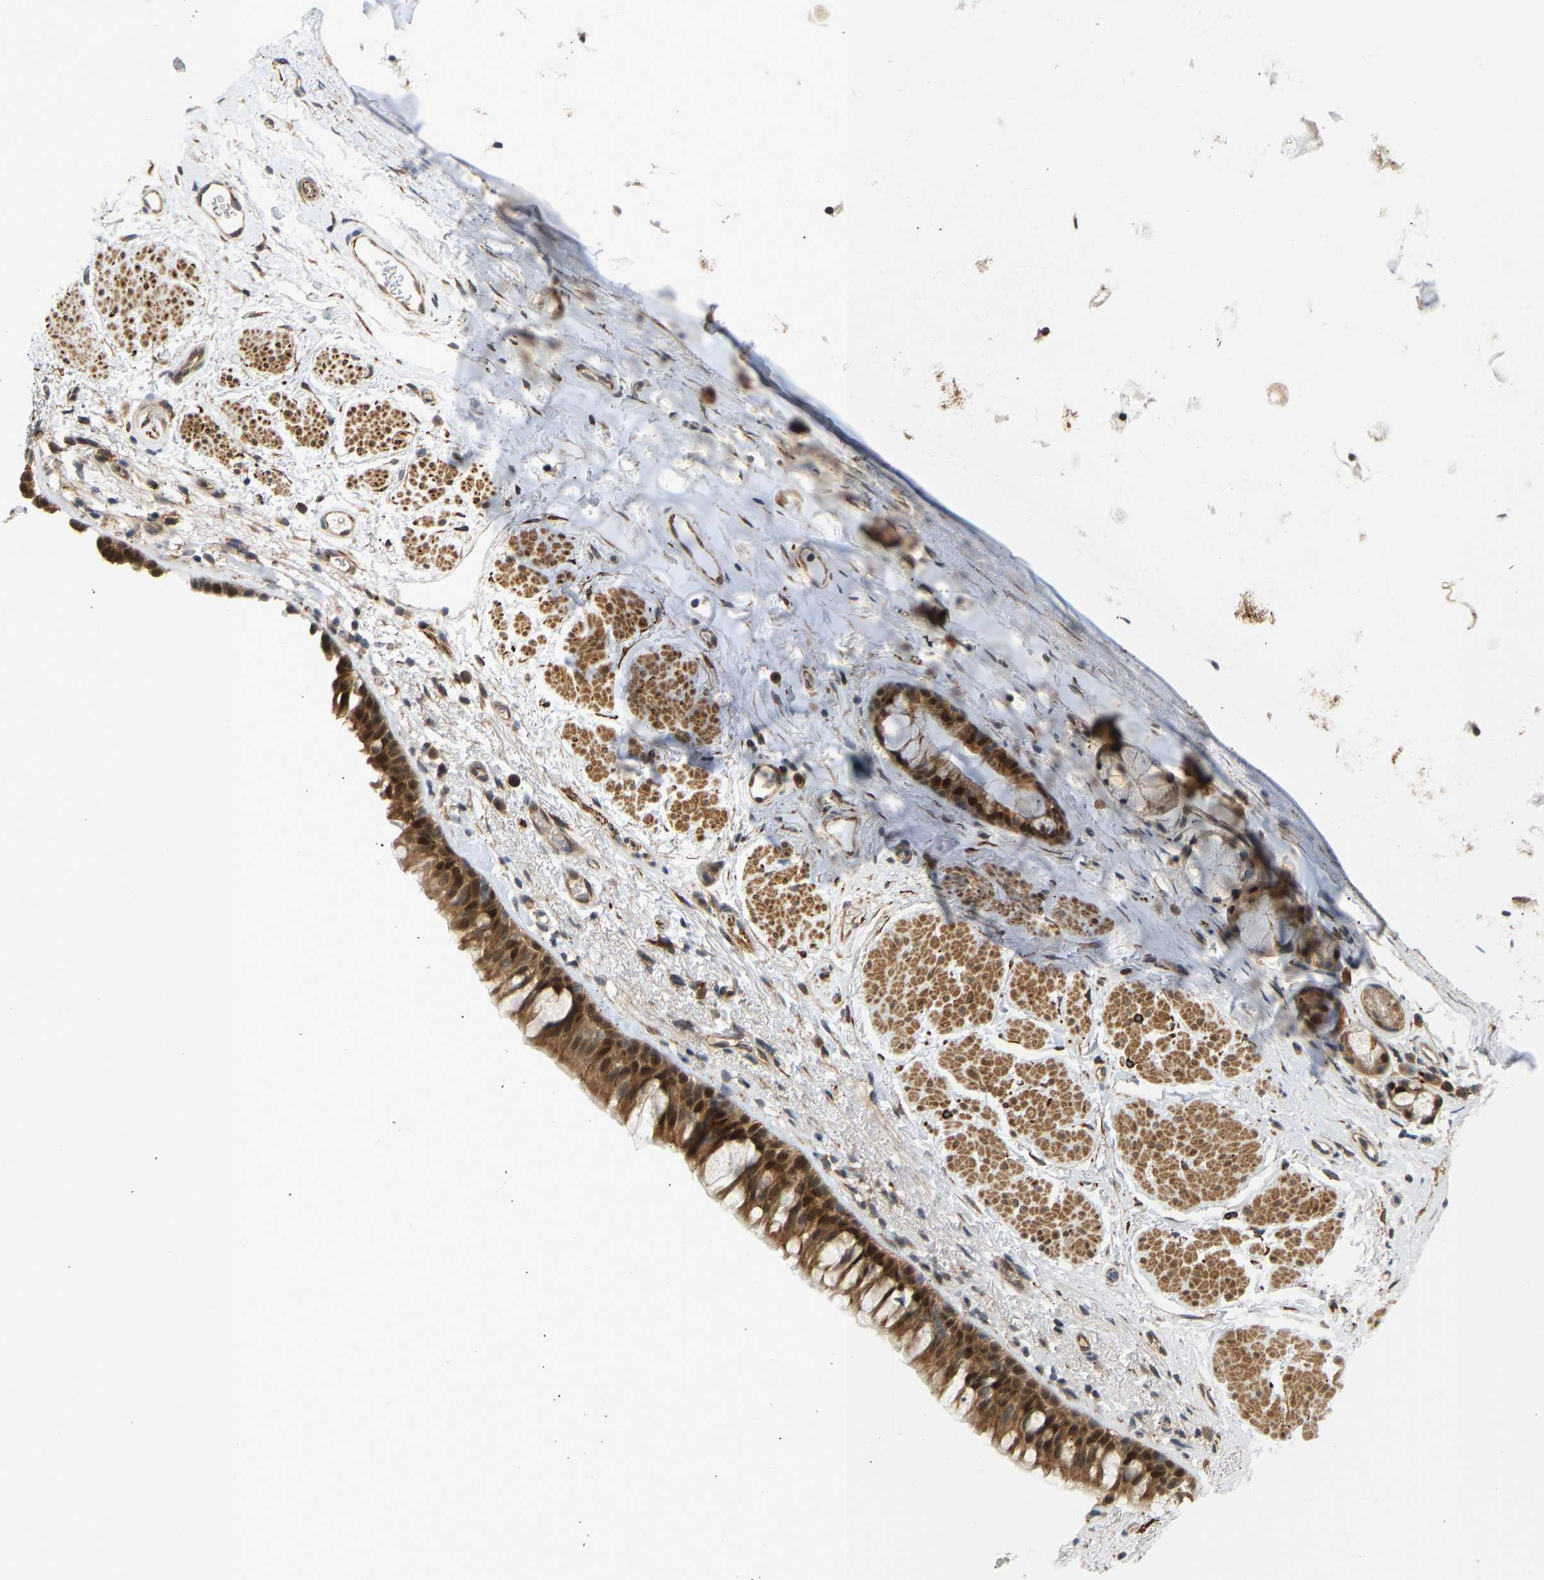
{"staining": {"intensity": "moderate", "quantity": ">75%", "location": "cytoplasmic/membranous,nuclear"}, "tissue": "bronchus", "cell_type": "Respiratory epithelial cells", "image_type": "normal", "snomed": [{"axis": "morphology", "description": "Normal tissue, NOS"}, {"axis": "topography", "description": "Cartilage tissue"}, {"axis": "topography", "description": "Bronchus"}], "caption": "A micrograph of bronchus stained for a protein shows moderate cytoplasmic/membranous,nuclear brown staining in respiratory epithelial cells. The protein is shown in brown color, while the nuclei are stained blue.", "gene": "BAG1", "patient": {"sex": "female", "age": 53}}